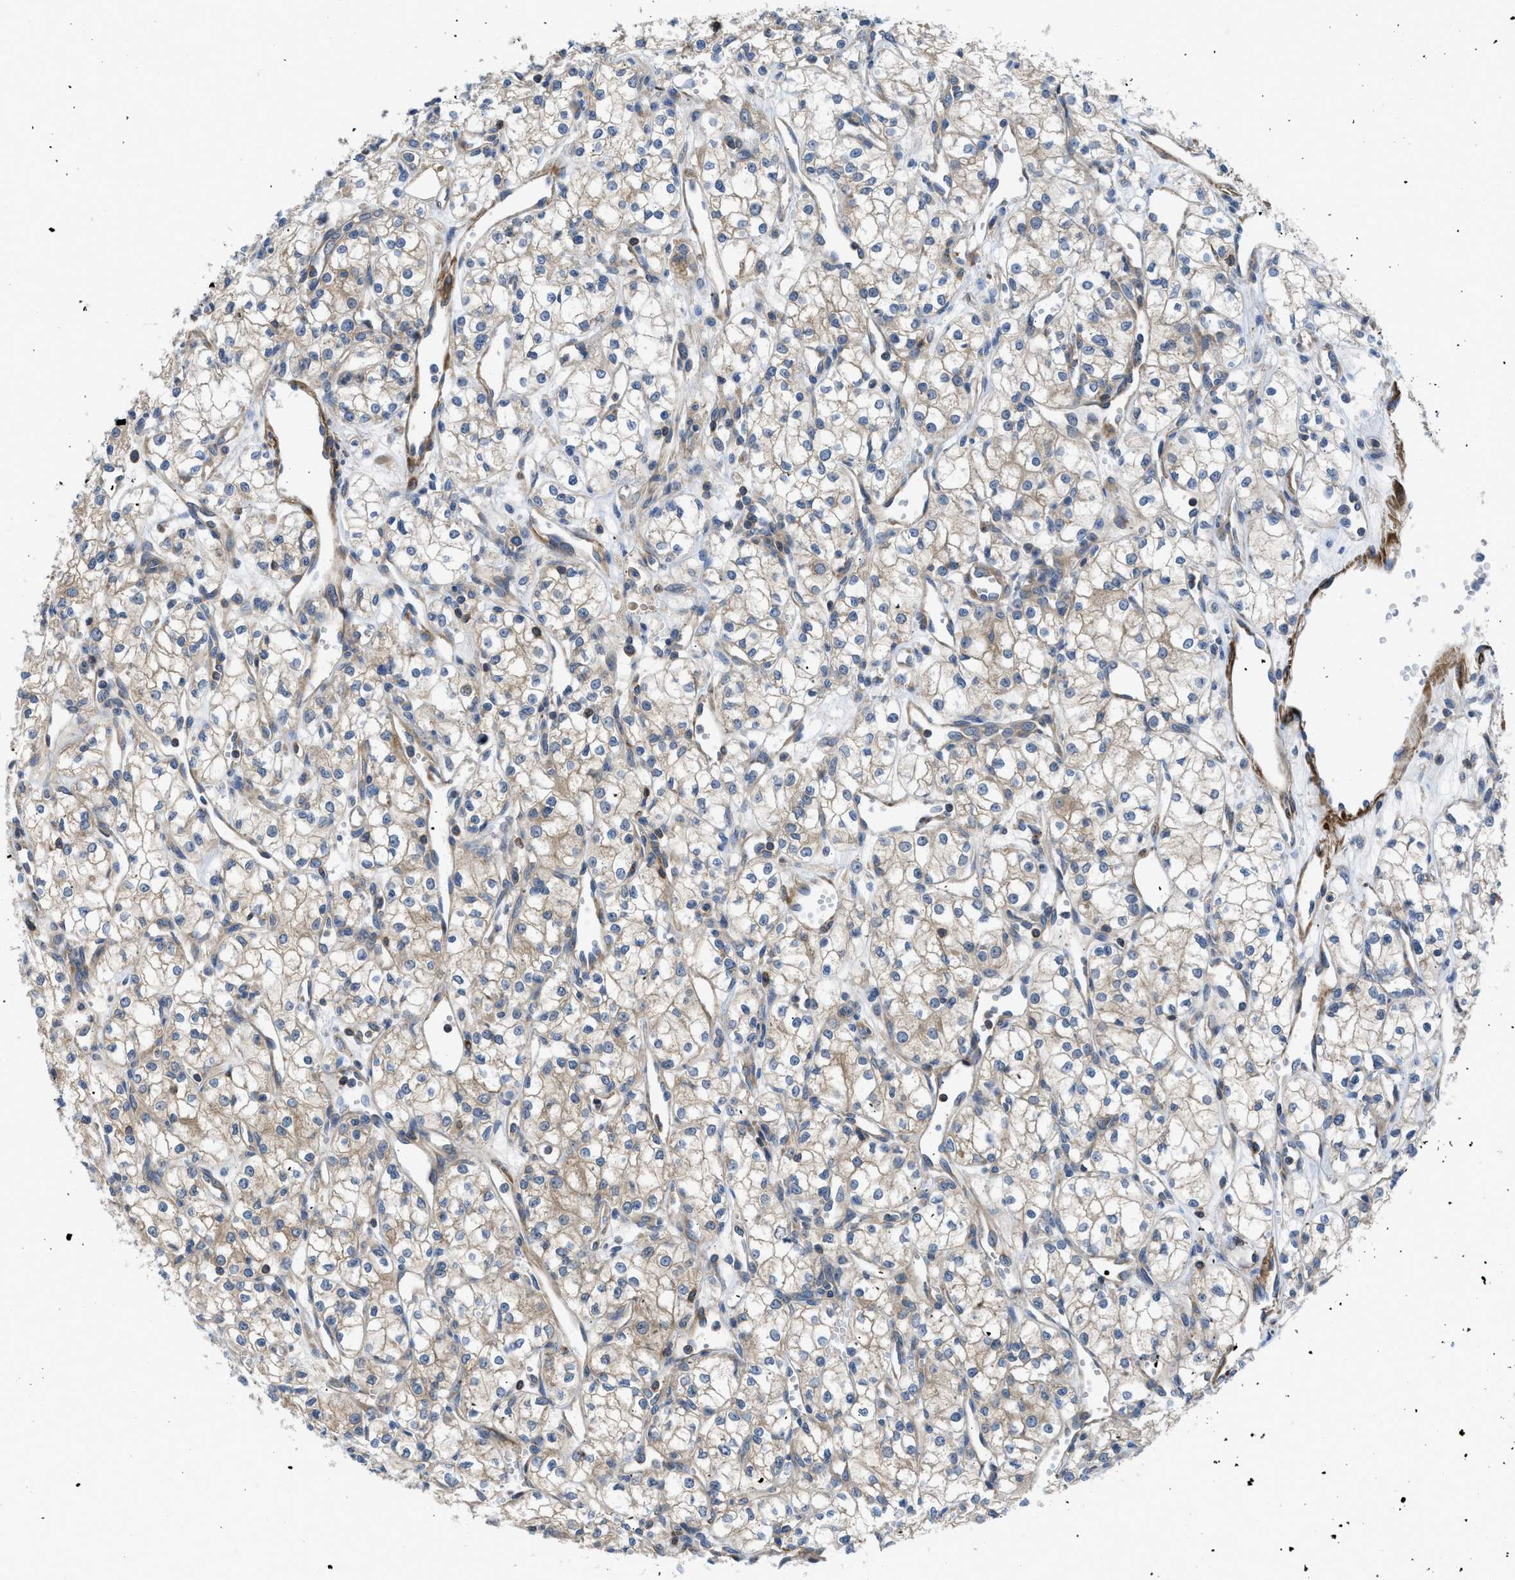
{"staining": {"intensity": "weak", "quantity": ">75%", "location": "cytoplasmic/membranous"}, "tissue": "renal cancer", "cell_type": "Tumor cells", "image_type": "cancer", "snomed": [{"axis": "morphology", "description": "Adenocarcinoma, NOS"}, {"axis": "topography", "description": "Kidney"}], "caption": "Immunohistochemistry micrograph of neoplastic tissue: human adenocarcinoma (renal) stained using immunohistochemistry shows low levels of weak protein expression localized specifically in the cytoplasmic/membranous of tumor cells, appearing as a cytoplasmic/membranous brown color.", "gene": "CHKB", "patient": {"sex": "male", "age": 59}}